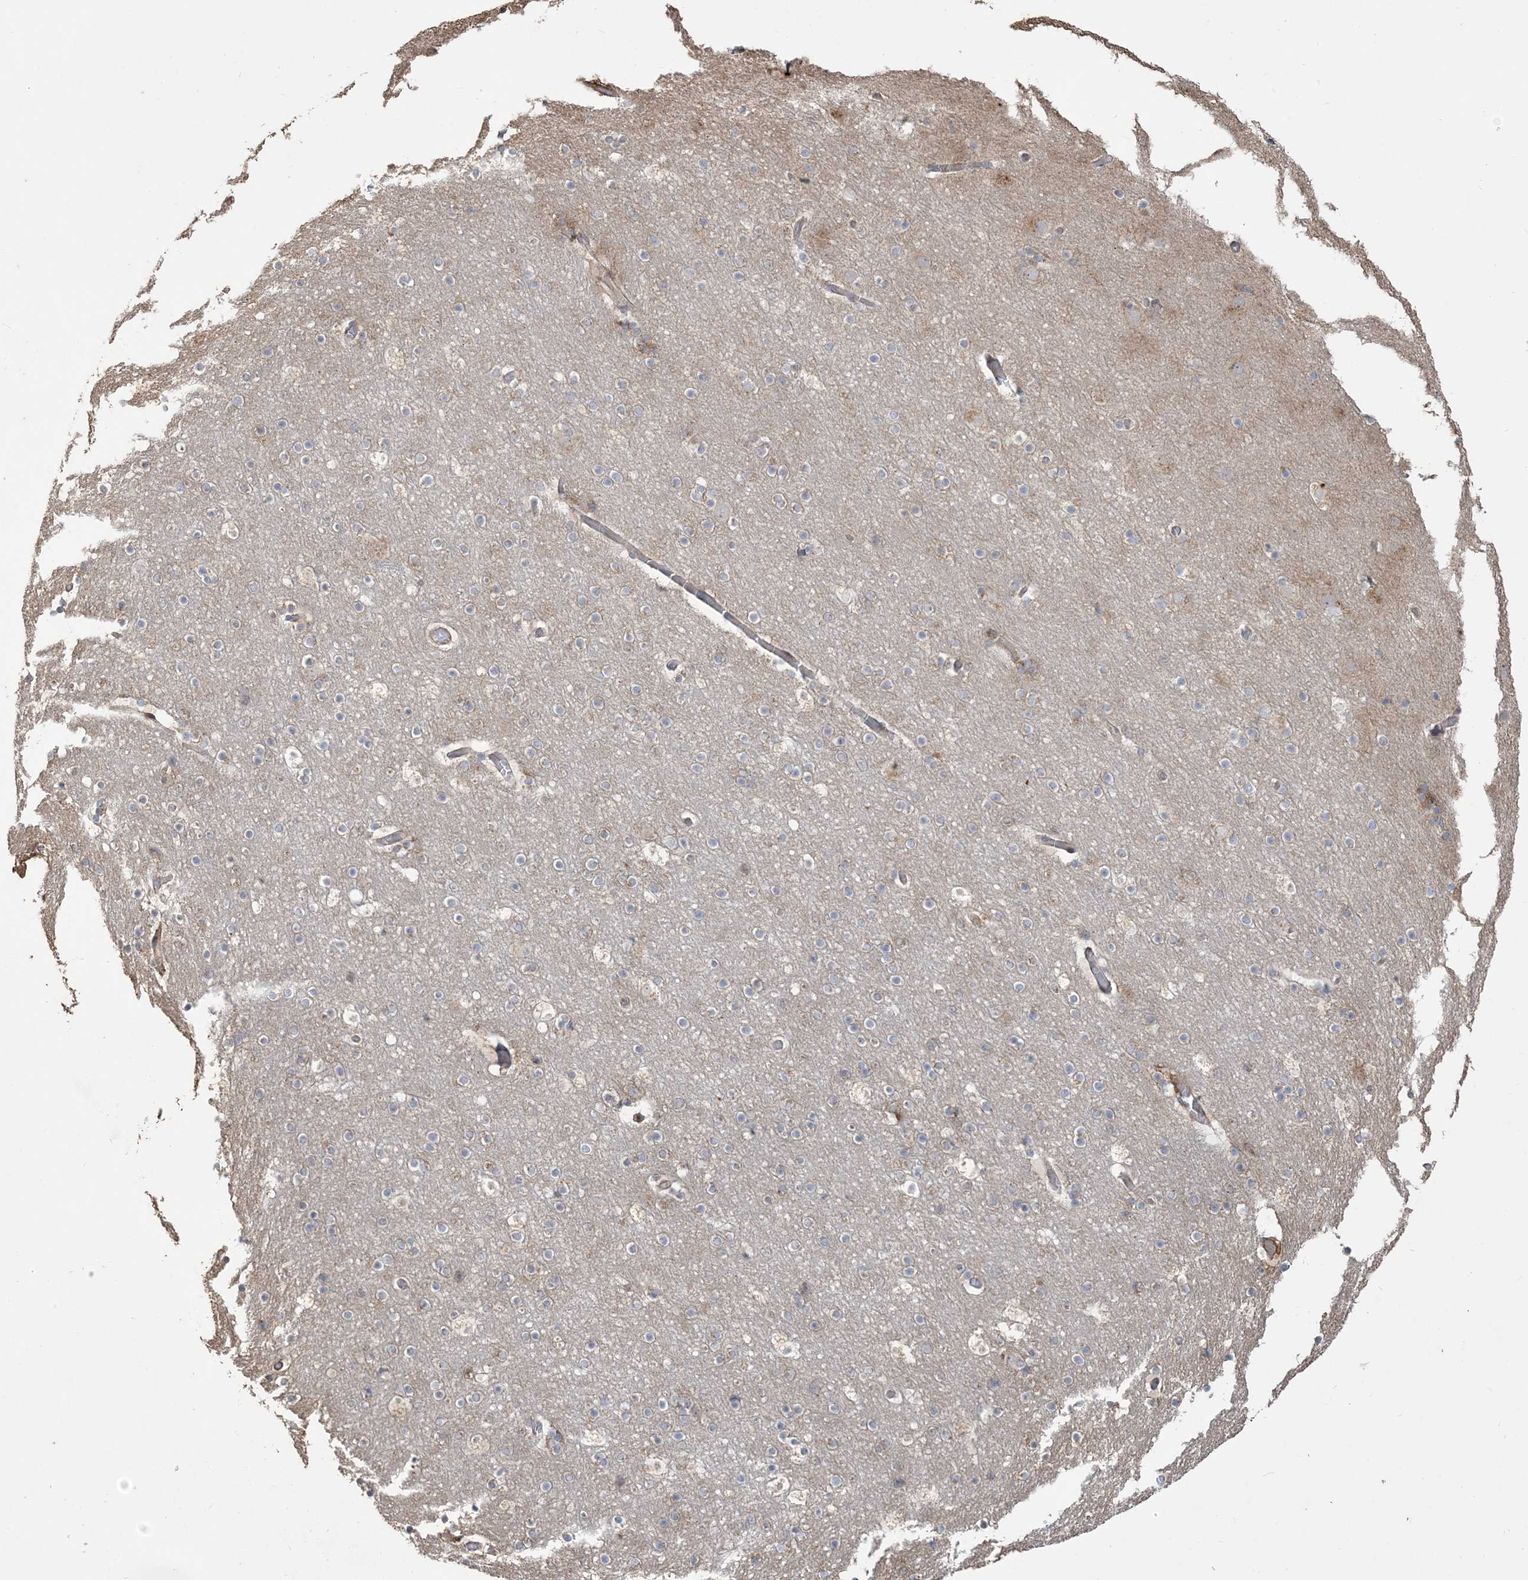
{"staining": {"intensity": "weak", "quantity": ">75%", "location": "cytoplasmic/membranous"}, "tissue": "cerebral cortex", "cell_type": "Endothelial cells", "image_type": "normal", "snomed": [{"axis": "morphology", "description": "Normal tissue, NOS"}, {"axis": "topography", "description": "Cerebral cortex"}], "caption": "A low amount of weak cytoplasmic/membranous staining is appreciated in about >75% of endothelial cells in unremarkable cerebral cortex.", "gene": "KLHL18", "patient": {"sex": "male", "age": 57}}